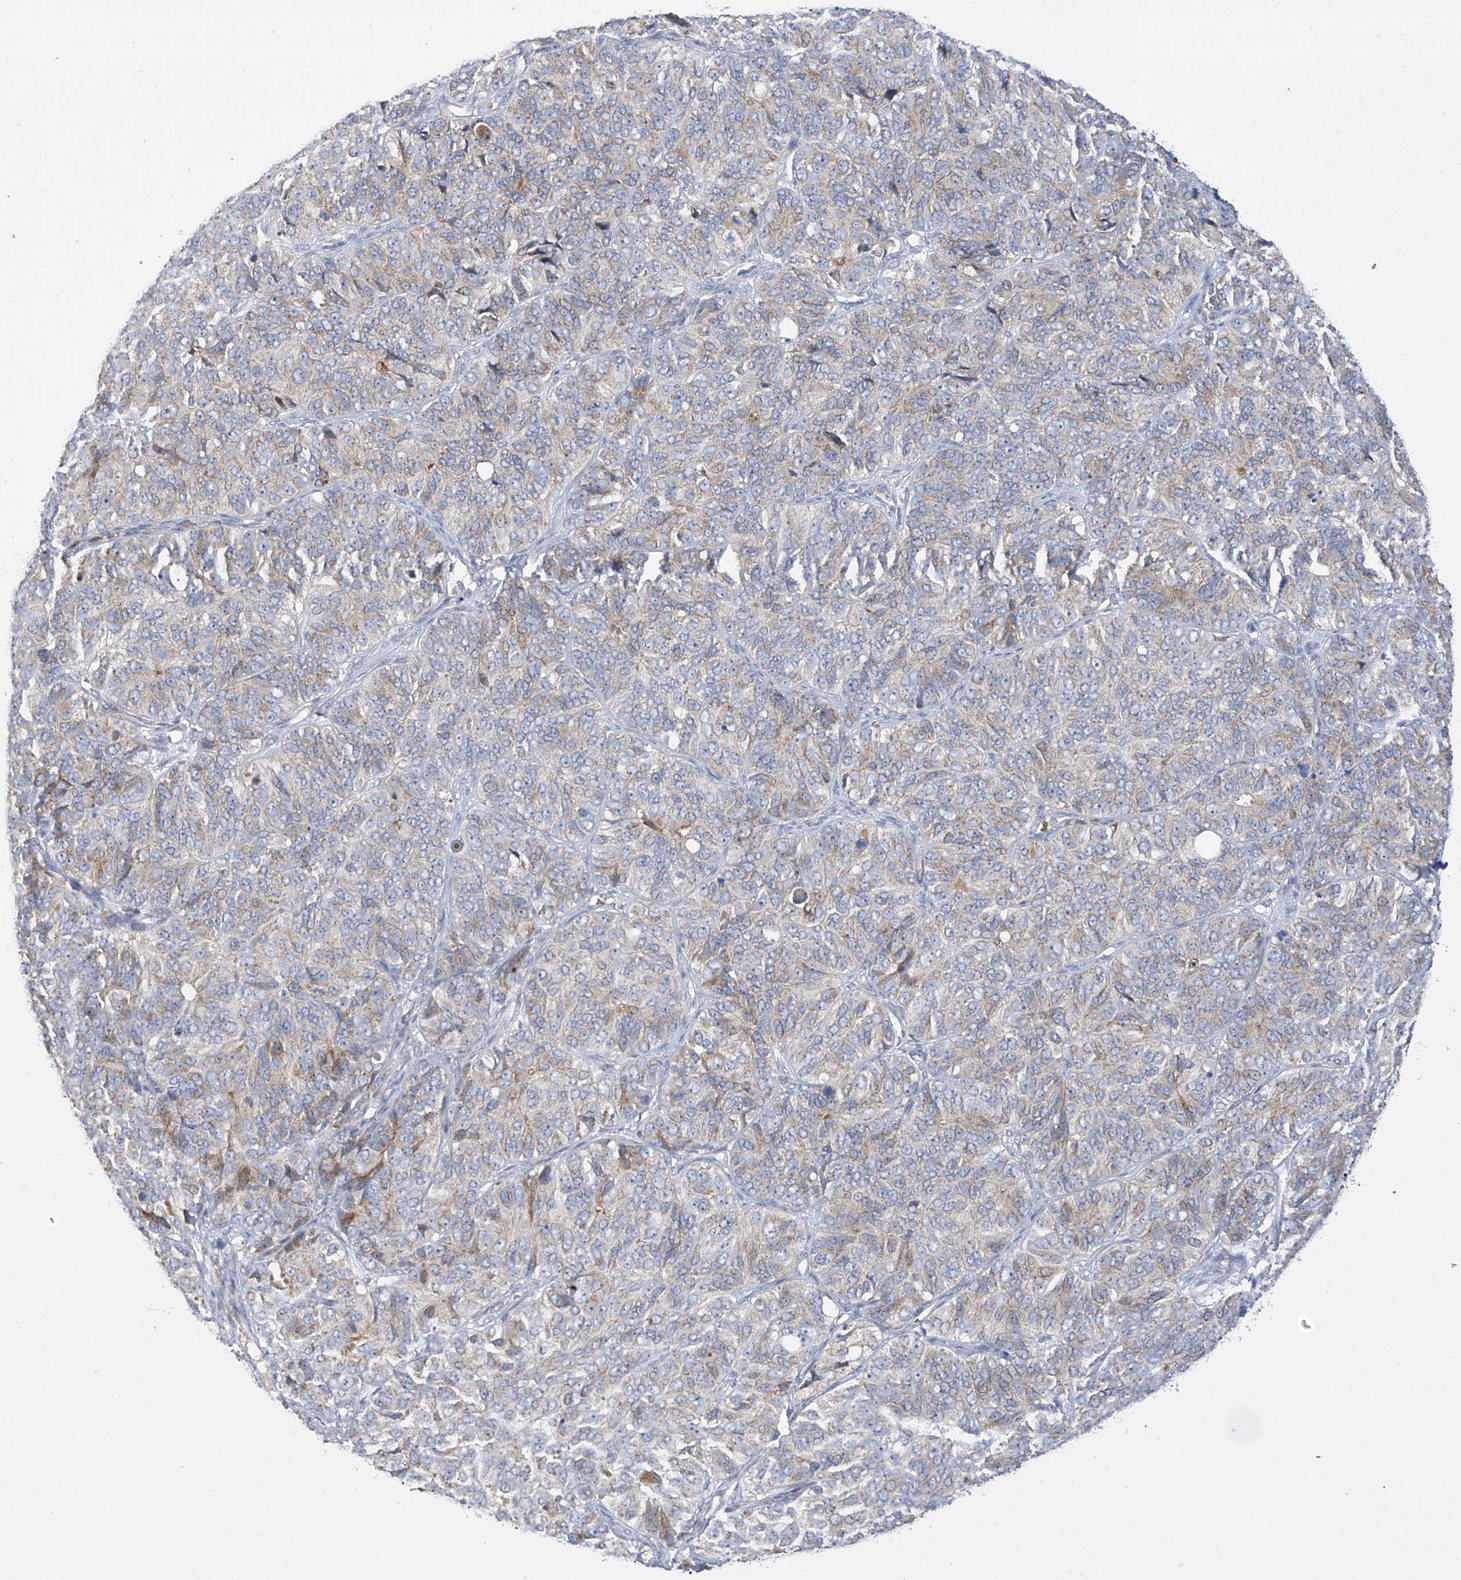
{"staining": {"intensity": "weak", "quantity": "25%-75%", "location": "cytoplasmic/membranous"}, "tissue": "ovarian cancer", "cell_type": "Tumor cells", "image_type": "cancer", "snomed": [{"axis": "morphology", "description": "Carcinoma, endometroid"}, {"axis": "topography", "description": "Ovary"}], "caption": "An immunohistochemistry image of neoplastic tissue is shown. Protein staining in brown shows weak cytoplasmic/membranous positivity in ovarian endometroid carcinoma within tumor cells. The staining was performed using DAB (3,3'-diaminobenzidine), with brown indicating positive protein expression. Nuclei are stained blue with hematoxylin.", "gene": "METTL18", "patient": {"sex": "female", "age": 51}}